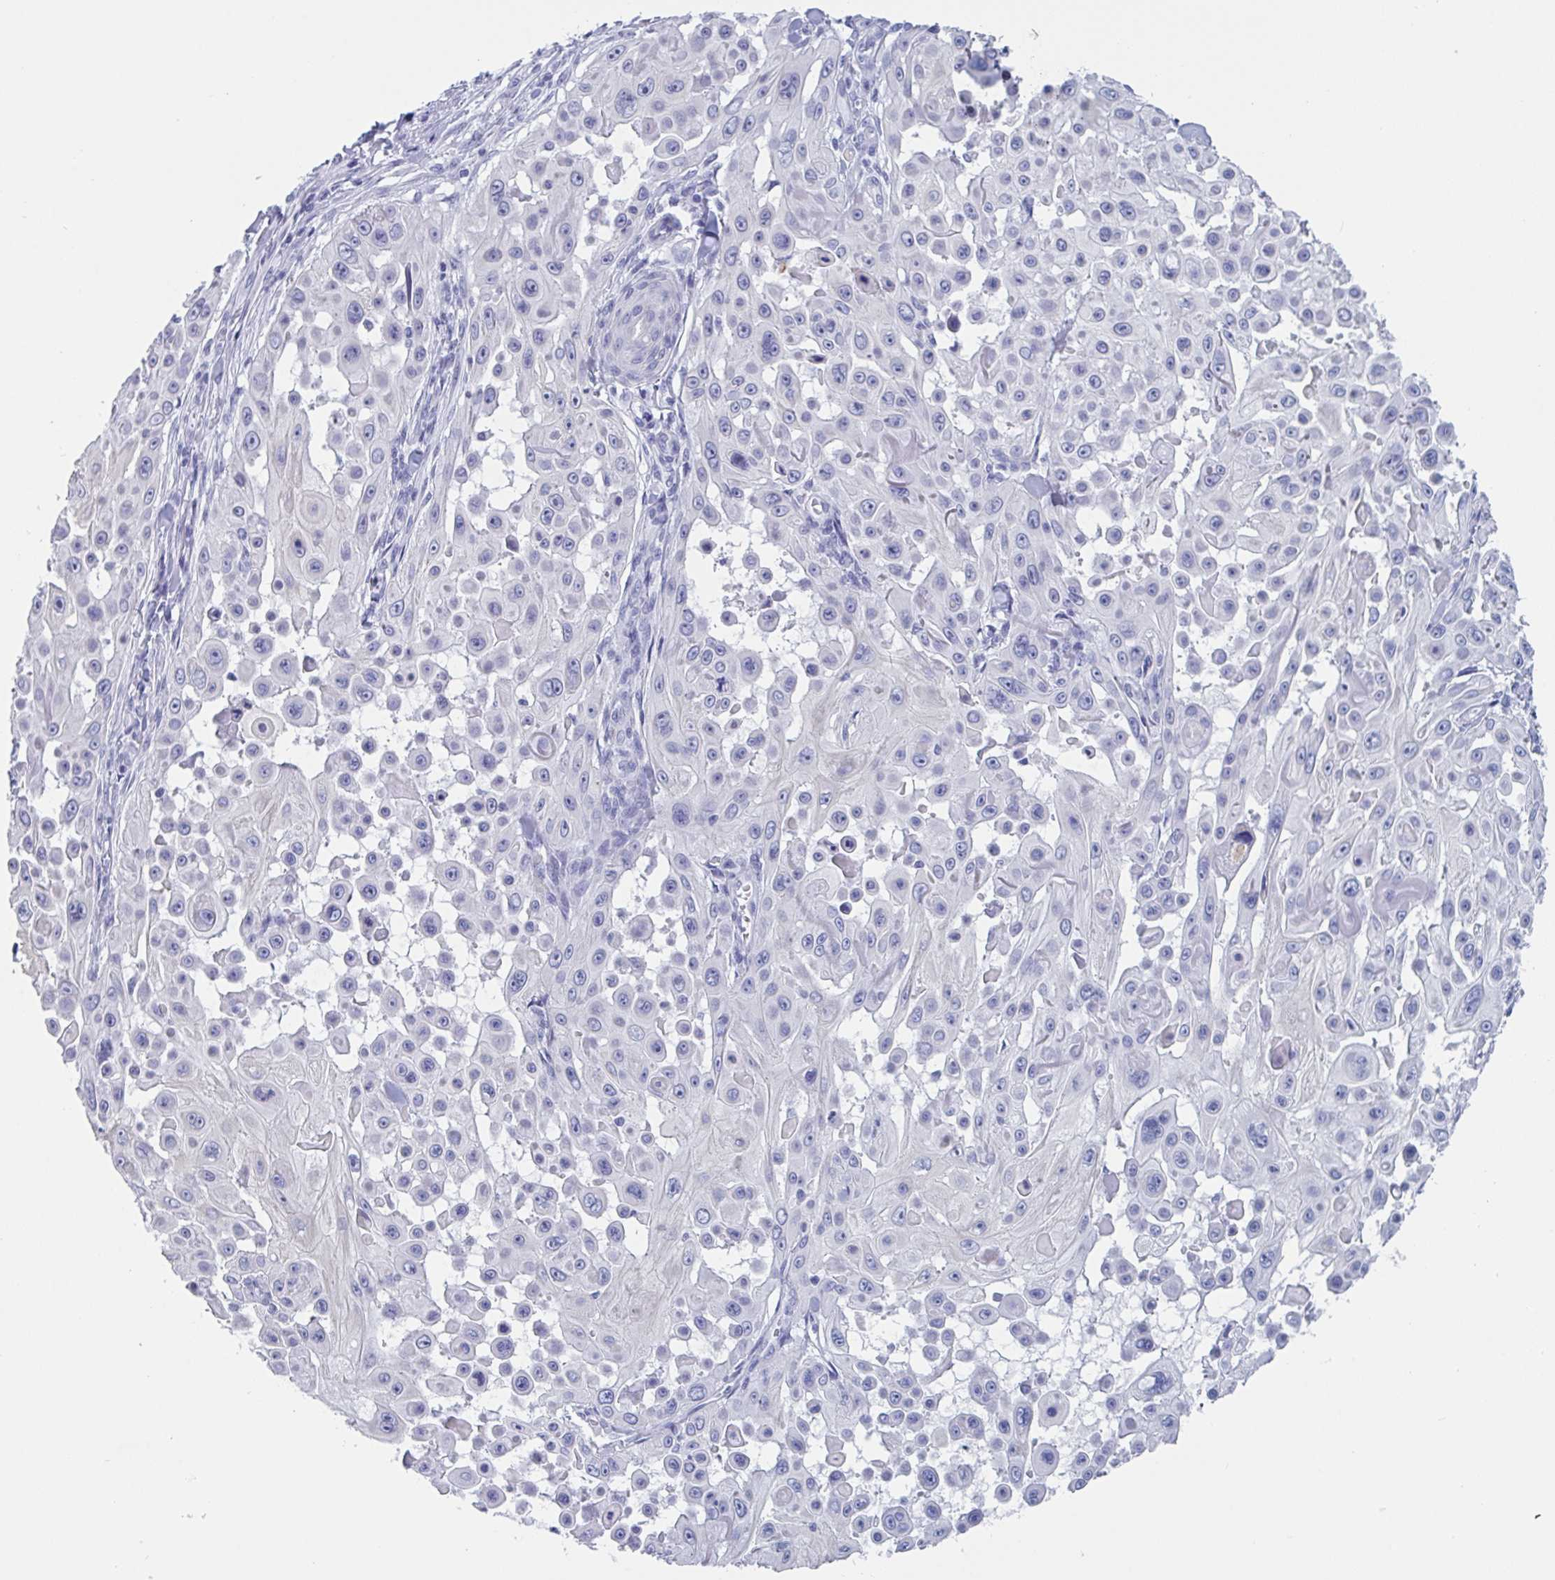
{"staining": {"intensity": "negative", "quantity": "none", "location": "none"}, "tissue": "skin cancer", "cell_type": "Tumor cells", "image_type": "cancer", "snomed": [{"axis": "morphology", "description": "Squamous cell carcinoma, NOS"}, {"axis": "topography", "description": "Skin"}], "caption": "This is an immunohistochemistry (IHC) image of skin squamous cell carcinoma. There is no positivity in tumor cells.", "gene": "CDX4", "patient": {"sex": "male", "age": 91}}